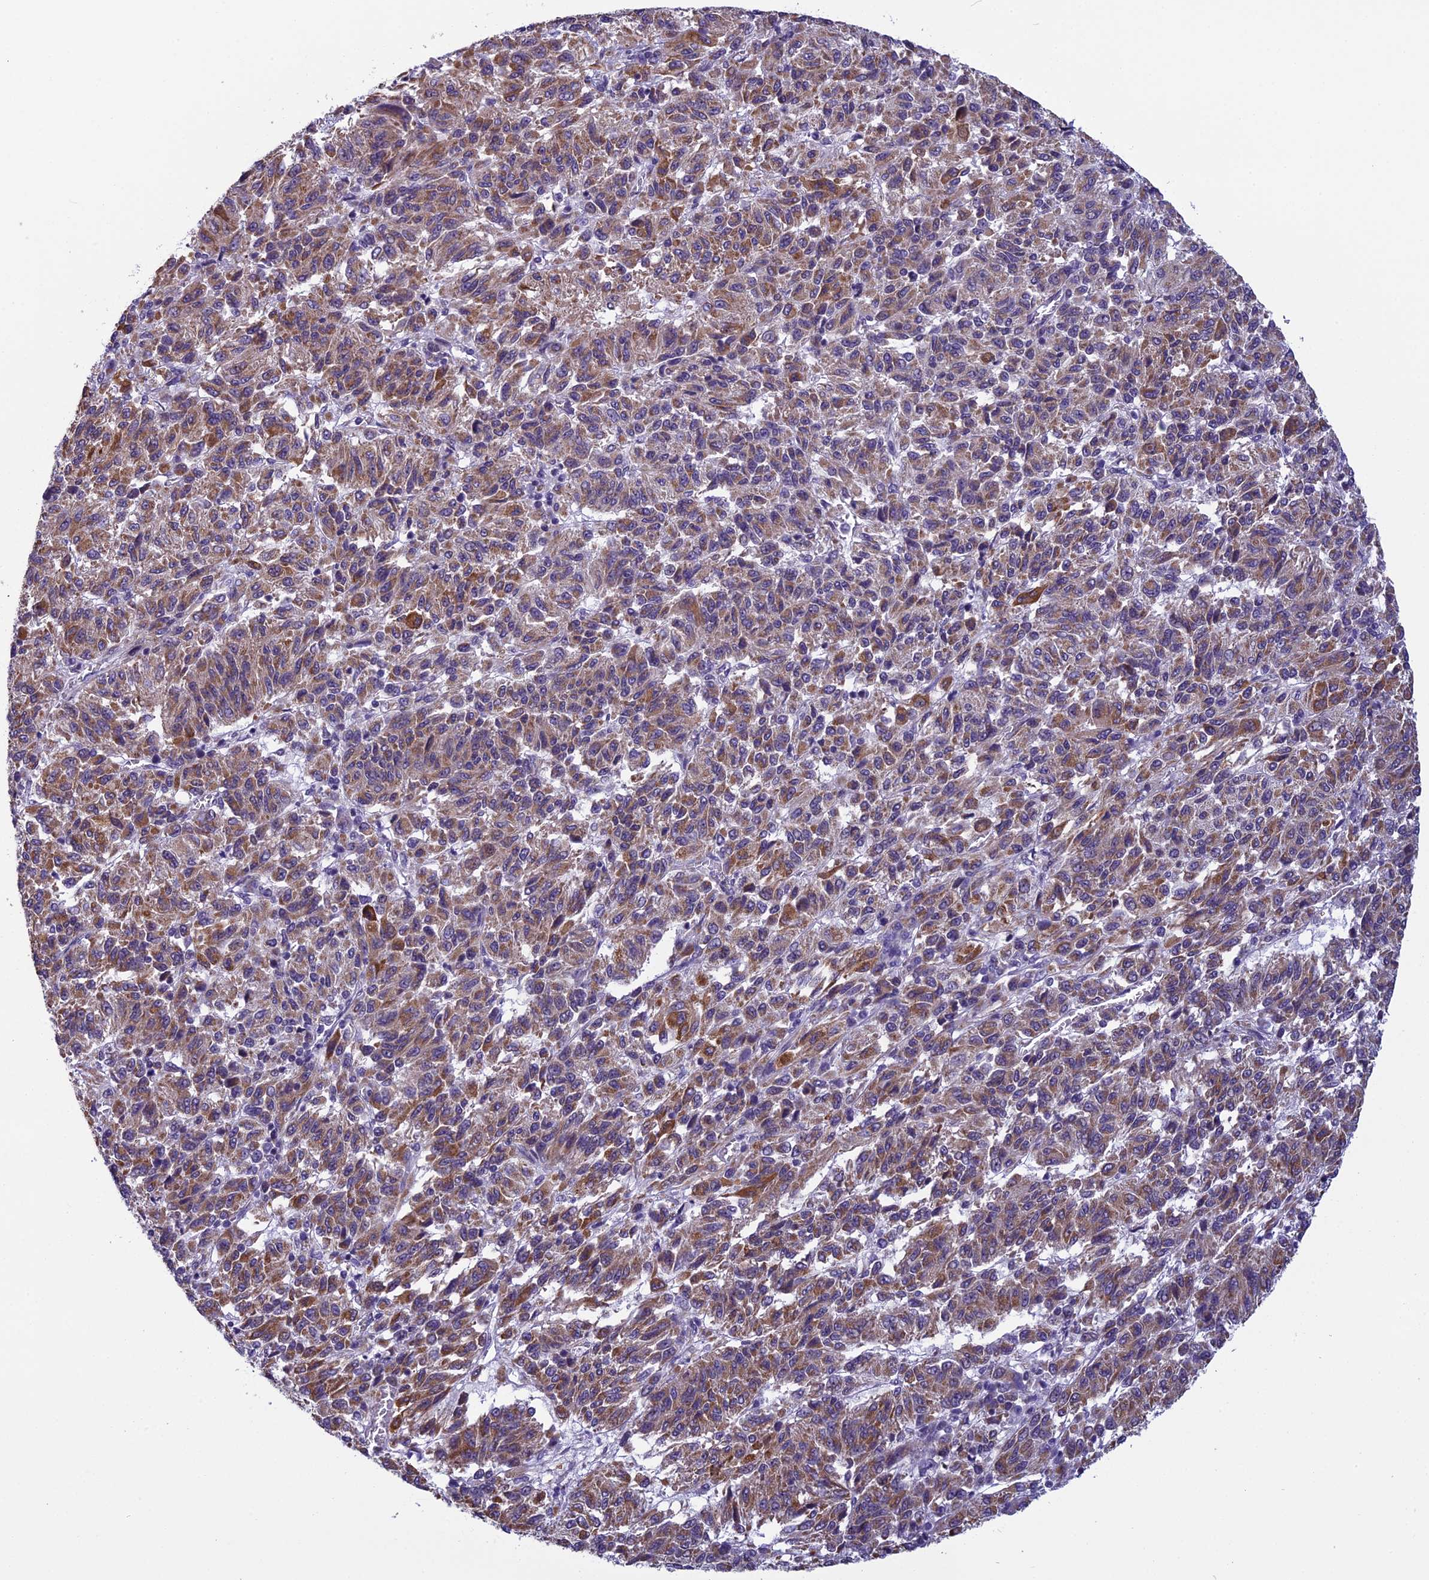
{"staining": {"intensity": "moderate", "quantity": ">75%", "location": "cytoplasmic/membranous"}, "tissue": "melanoma", "cell_type": "Tumor cells", "image_type": "cancer", "snomed": [{"axis": "morphology", "description": "Malignant melanoma, Metastatic site"}, {"axis": "topography", "description": "Lung"}], "caption": "This histopathology image shows immunohistochemistry staining of human melanoma, with medium moderate cytoplasmic/membranous positivity in about >75% of tumor cells.", "gene": "ZNF317", "patient": {"sex": "male", "age": 64}}